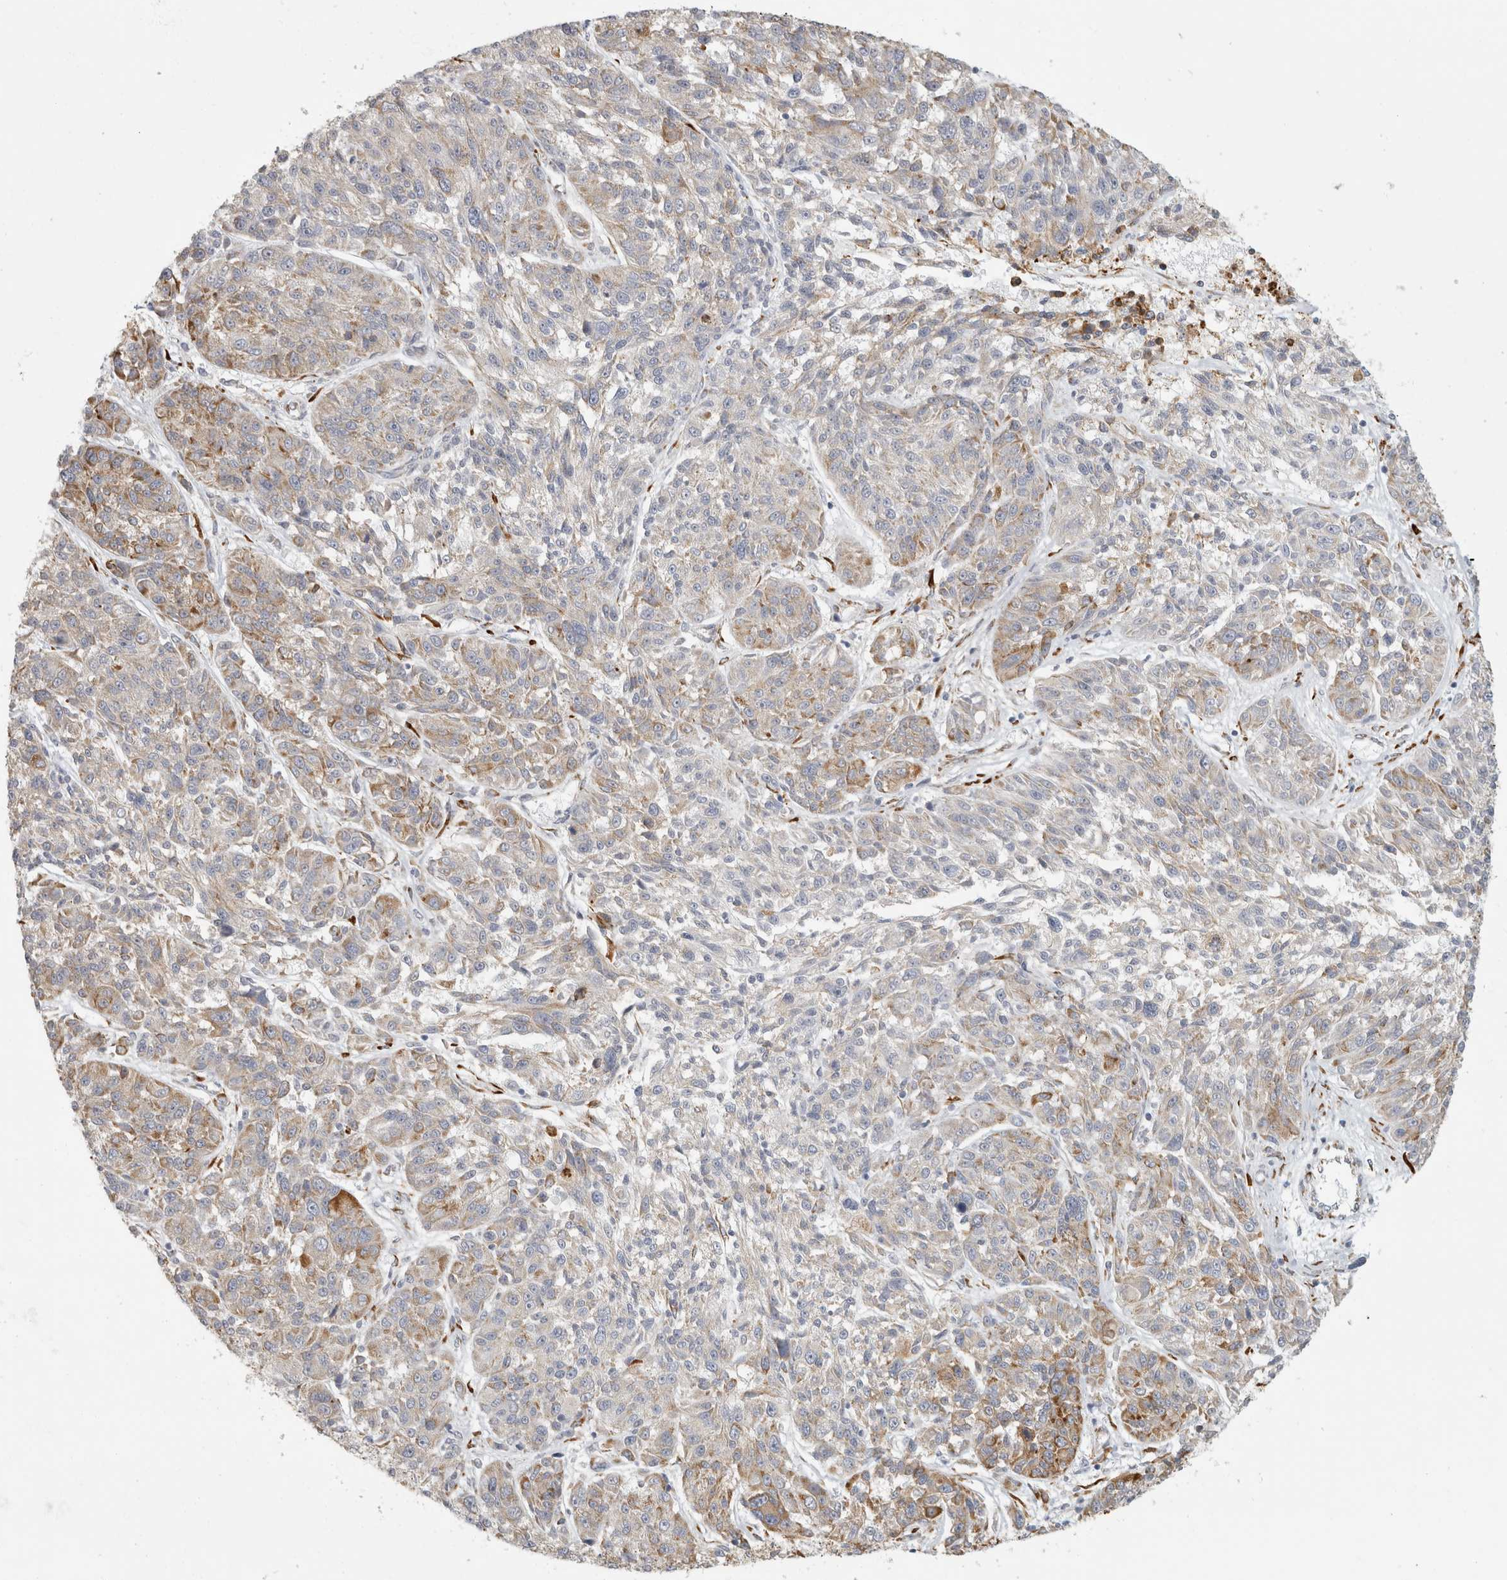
{"staining": {"intensity": "moderate", "quantity": "25%-75%", "location": "cytoplasmic/membranous"}, "tissue": "melanoma", "cell_type": "Tumor cells", "image_type": "cancer", "snomed": [{"axis": "morphology", "description": "Malignant melanoma, NOS"}, {"axis": "topography", "description": "Skin"}], "caption": "DAB (3,3'-diaminobenzidine) immunohistochemical staining of human melanoma demonstrates moderate cytoplasmic/membranous protein positivity in about 25%-75% of tumor cells. The staining was performed using DAB, with brown indicating positive protein expression. Nuclei are stained blue with hematoxylin.", "gene": "OSTN", "patient": {"sex": "male", "age": 53}}